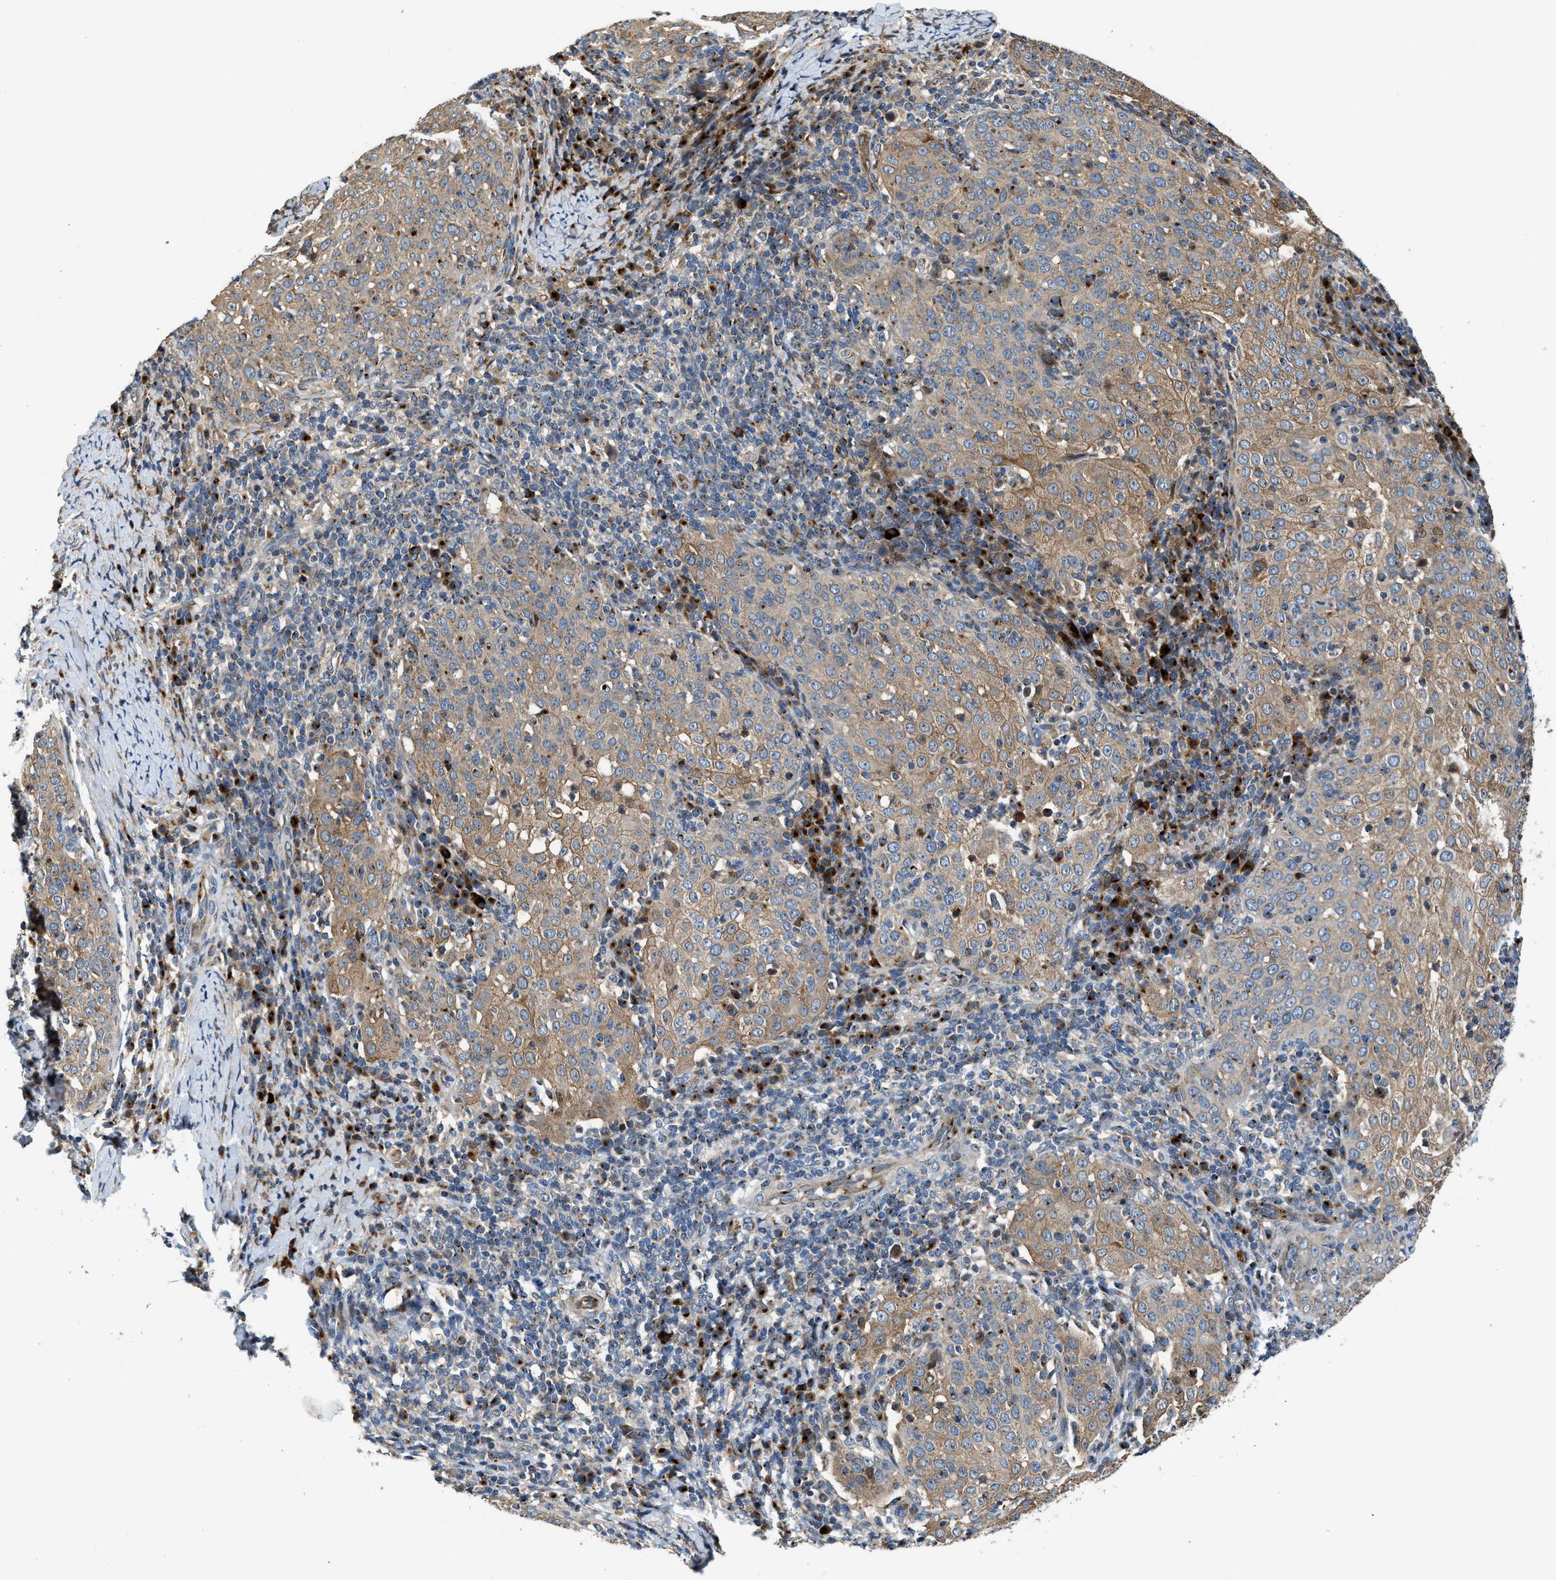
{"staining": {"intensity": "moderate", "quantity": ">75%", "location": "cytoplasmic/membranous"}, "tissue": "cervical cancer", "cell_type": "Tumor cells", "image_type": "cancer", "snomed": [{"axis": "morphology", "description": "Squamous cell carcinoma, NOS"}, {"axis": "topography", "description": "Cervix"}], "caption": "Squamous cell carcinoma (cervical) stained with a brown dye reveals moderate cytoplasmic/membranous positive staining in approximately >75% of tumor cells.", "gene": "FUT8", "patient": {"sex": "female", "age": 51}}